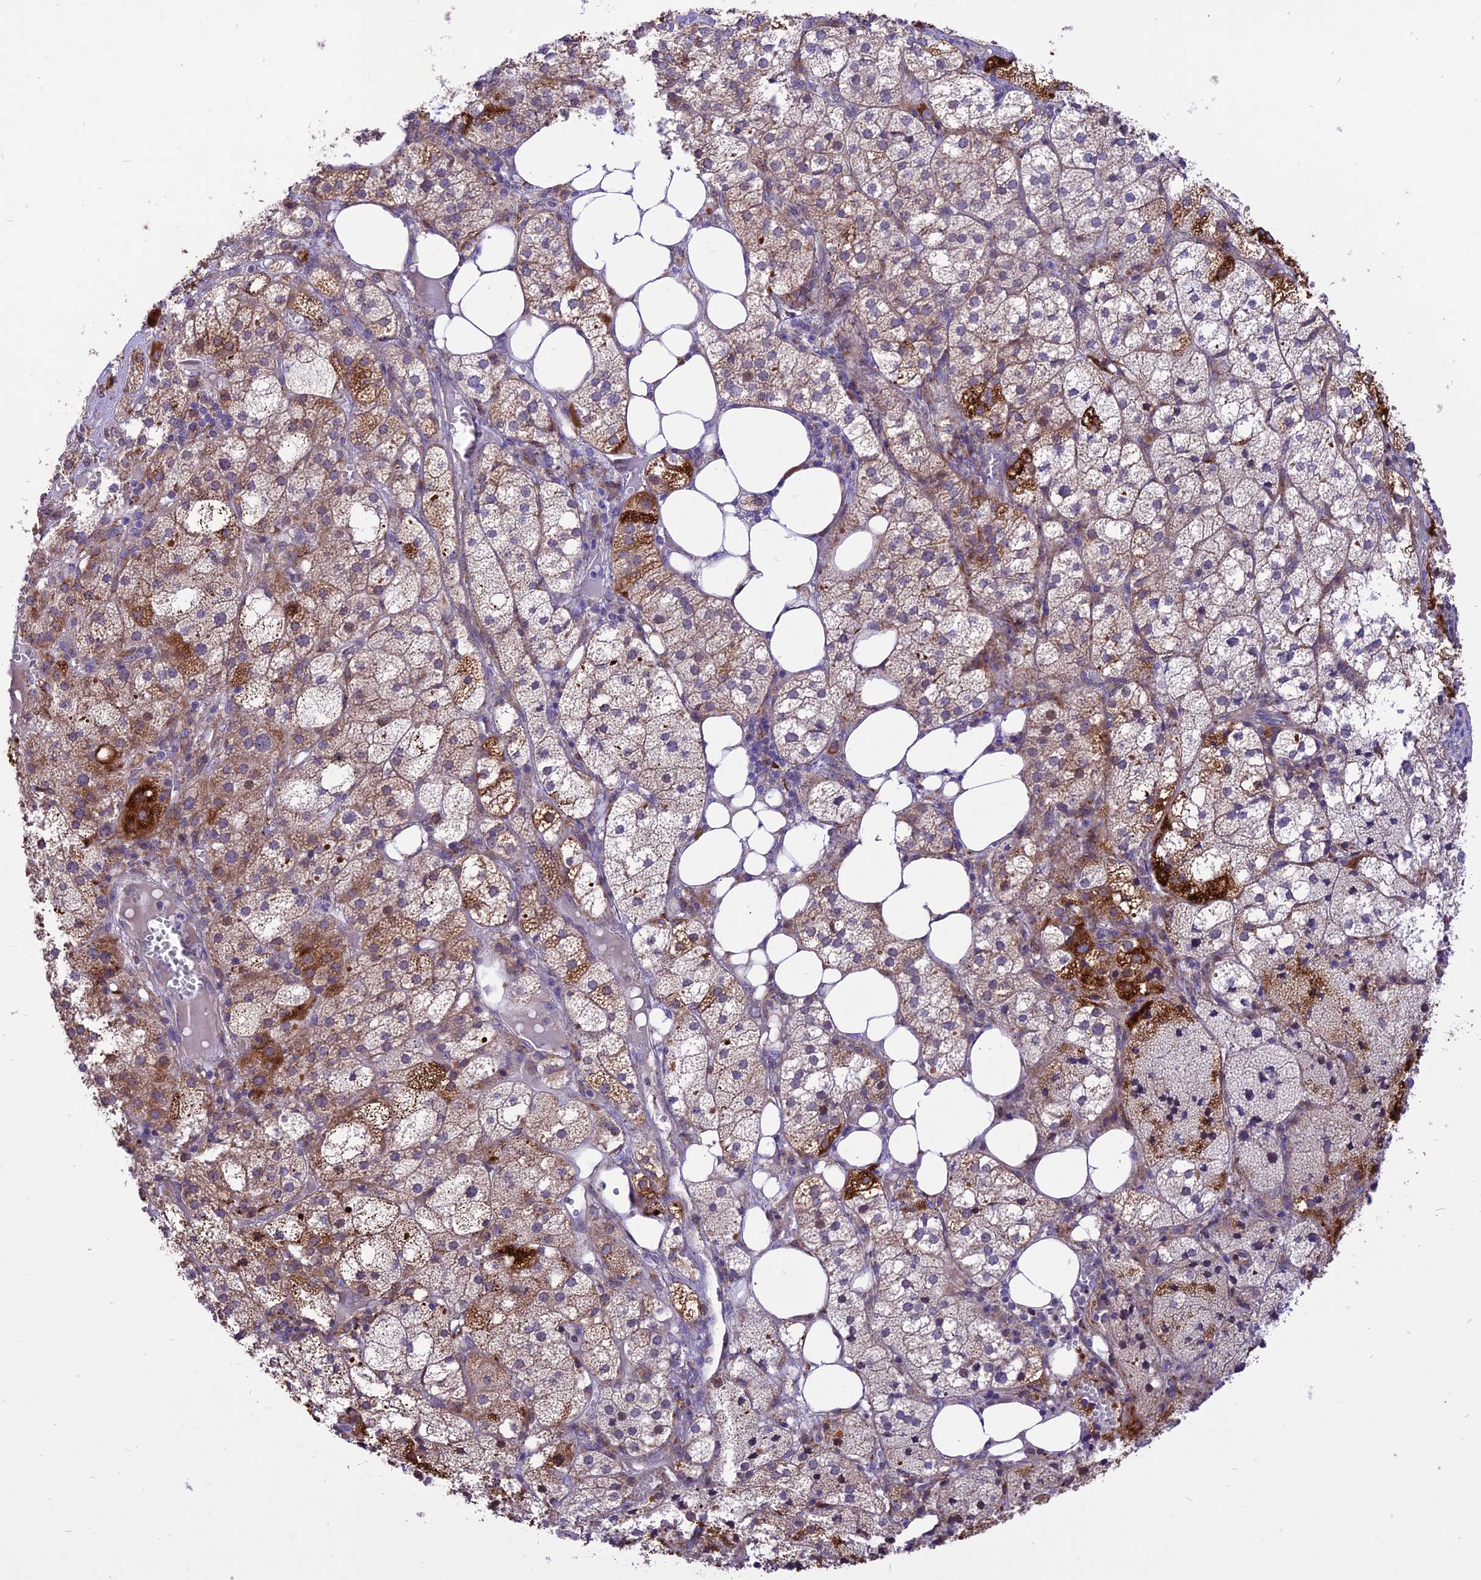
{"staining": {"intensity": "strong", "quantity": ">75%", "location": "cytoplasmic/membranous"}, "tissue": "adrenal gland", "cell_type": "Glandular cells", "image_type": "normal", "snomed": [{"axis": "morphology", "description": "Normal tissue, NOS"}, {"axis": "topography", "description": "Adrenal gland"}], "caption": "Immunohistochemical staining of benign human adrenal gland displays high levels of strong cytoplasmic/membranous expression in about >75% of glandular cells.", "gene": "ARMCX6", "patient": {"sex": "female", "age": 61}}